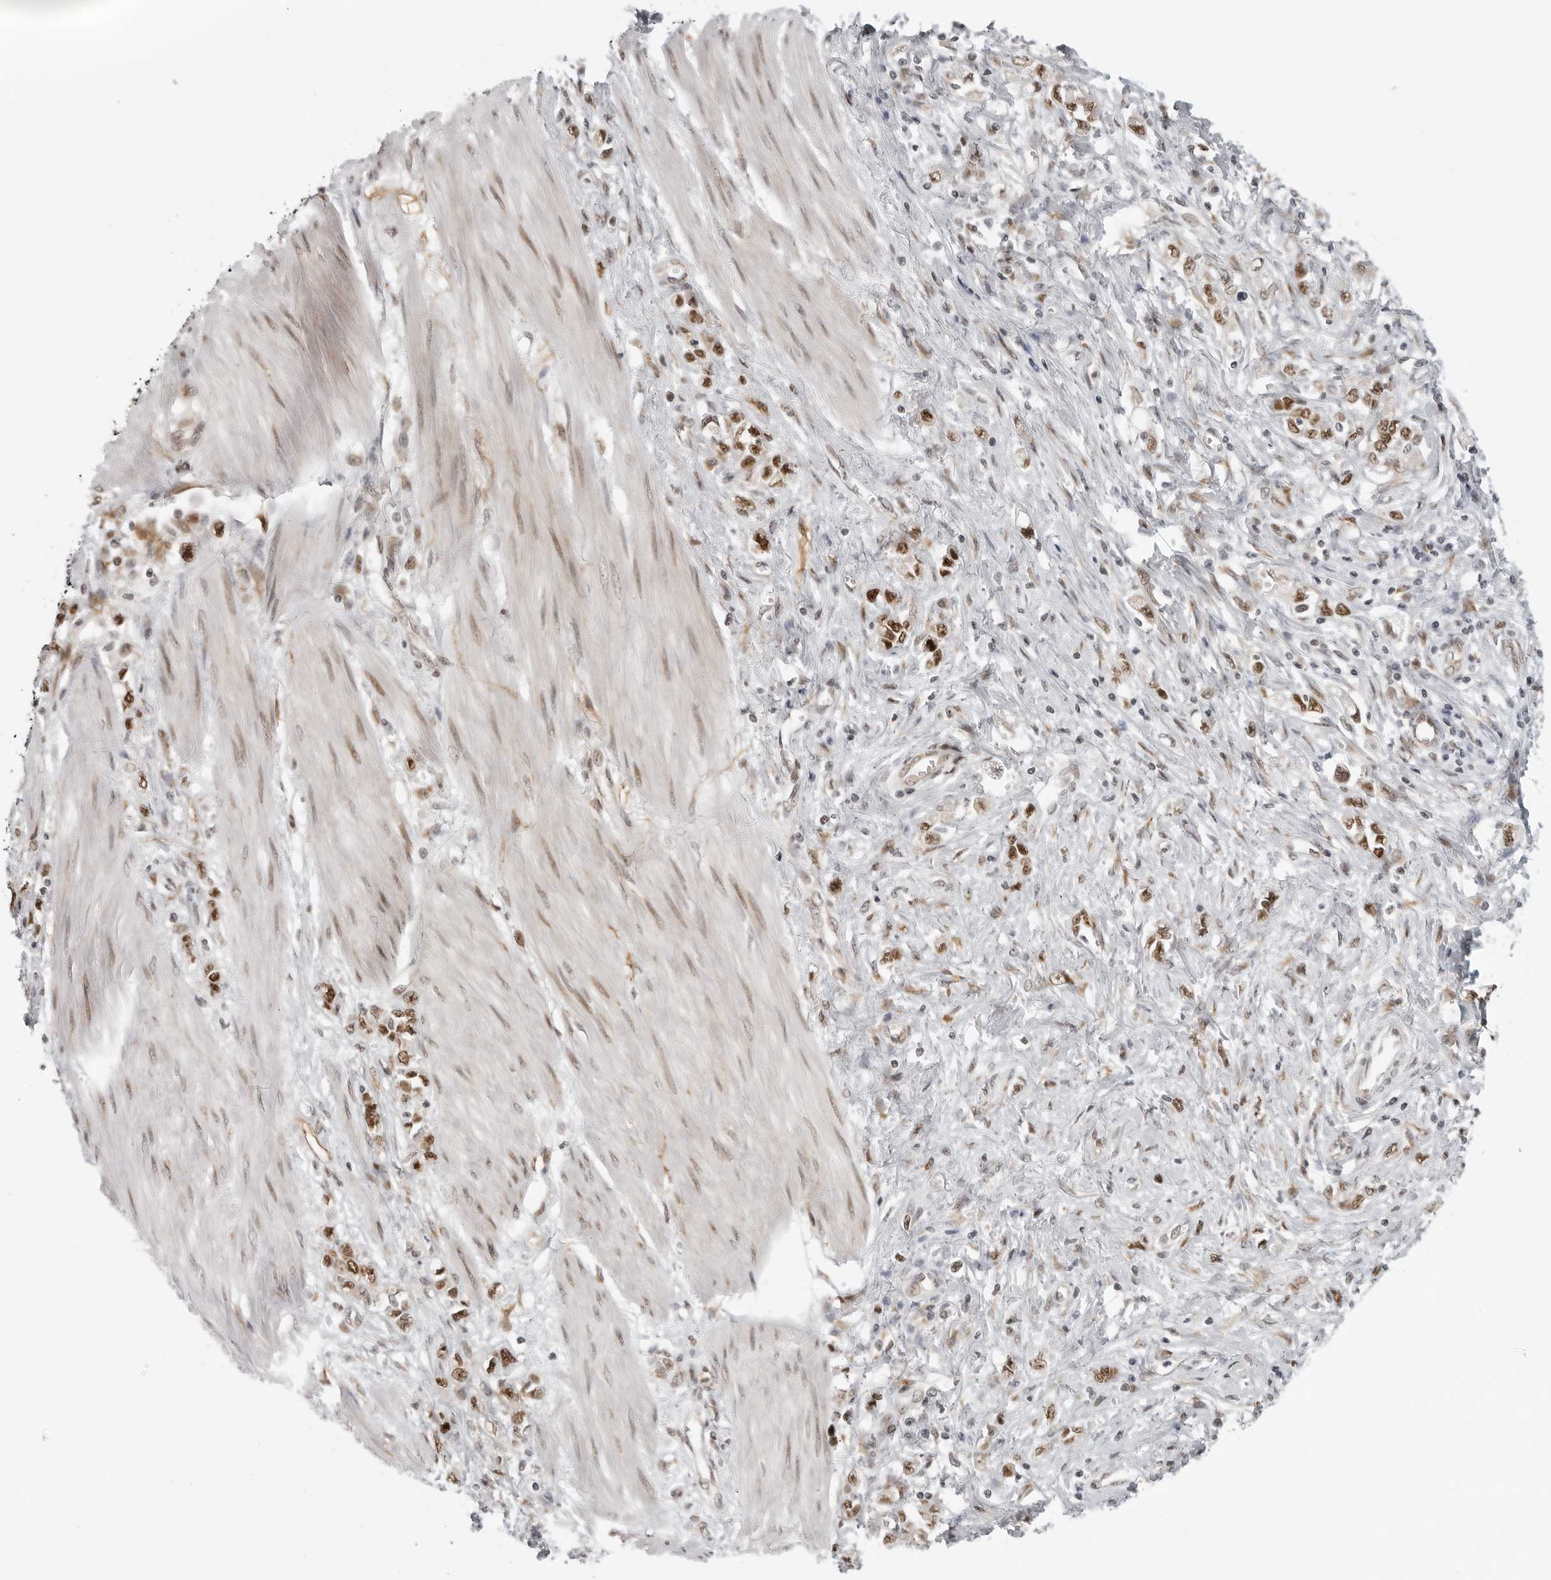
{"staining": {"intensity": "strong", "quantity": ">75%", "location": "nuclear"}, "tissue": "stomach cancer", "cell_type": "Tumor cells", "image_type": "cancer", "snomed": [{"axis": "morphology", "description": "Adenocarcinoma, NOS"}, {"axis": "topography", "description": "Stomach"}], "caption": "Protein staining of adenocarcinoma (stomach) tissue displays strong nuclear staining in approximately >75% of tumor cells.", "gene": "PRDM10", "patient": {"sex": "female", "age": 76}}